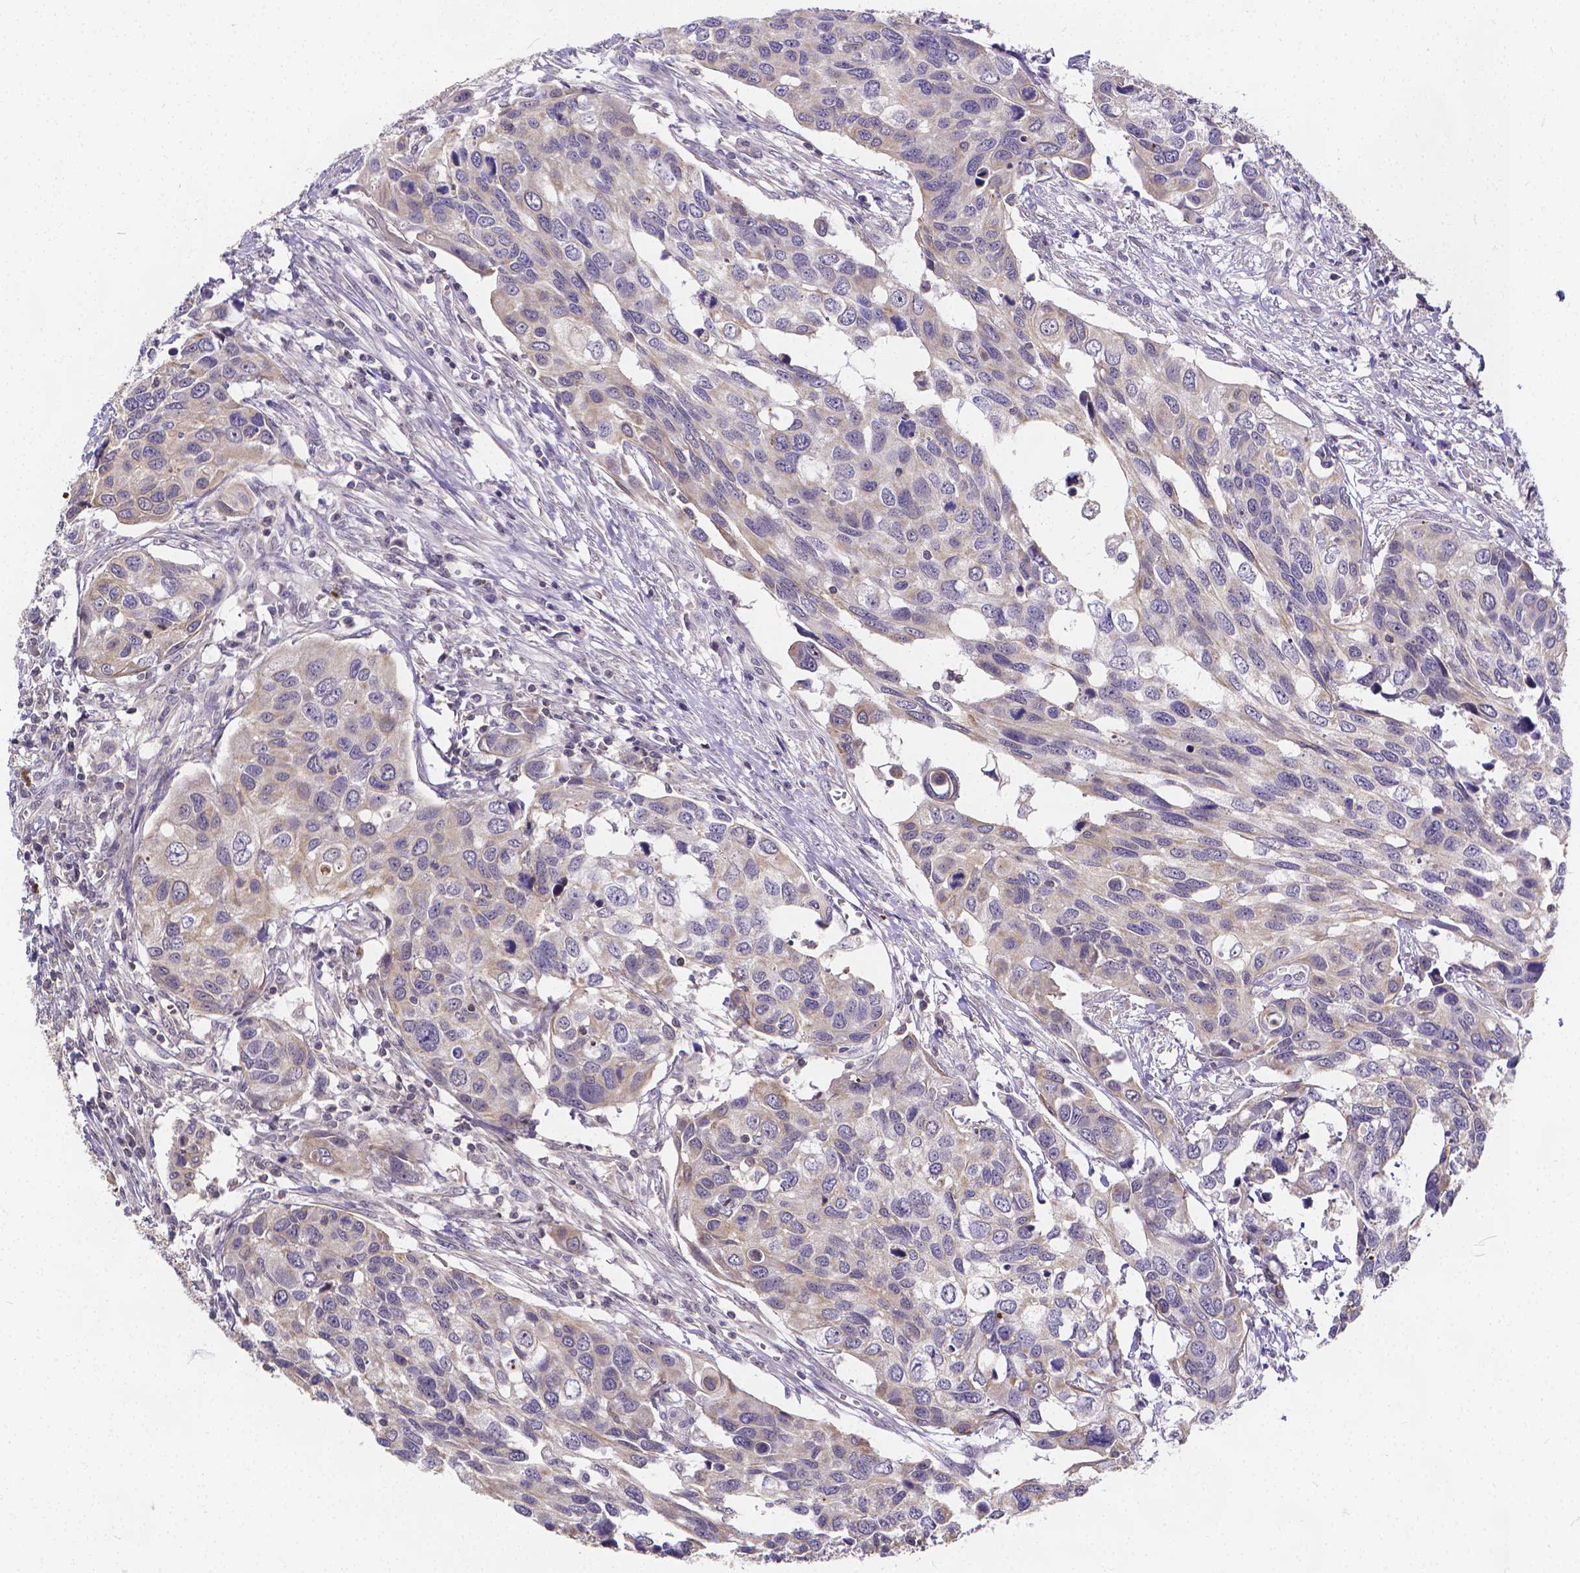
{"staining": {"intensity": "negative", "quantity": "none", "location": "none"}, "tissue": "urothelial cancer", "cell_type": "Tumor cells", "image_type": "cancer", "snomed": [{"axis": "morphology", "description": "Urothelial carcinoma, High grade"}, {"axis": "topography", "description": "Urinary bladder"}], "caption": "DAB immunohistochemical staining of high-grade urothelial carcinoma shows no significant staining in tumor cells. (DAB immunohistochemistry, high magnification).", "gene": "GLRB", "patient": {"sex": "male", "age": 60}}